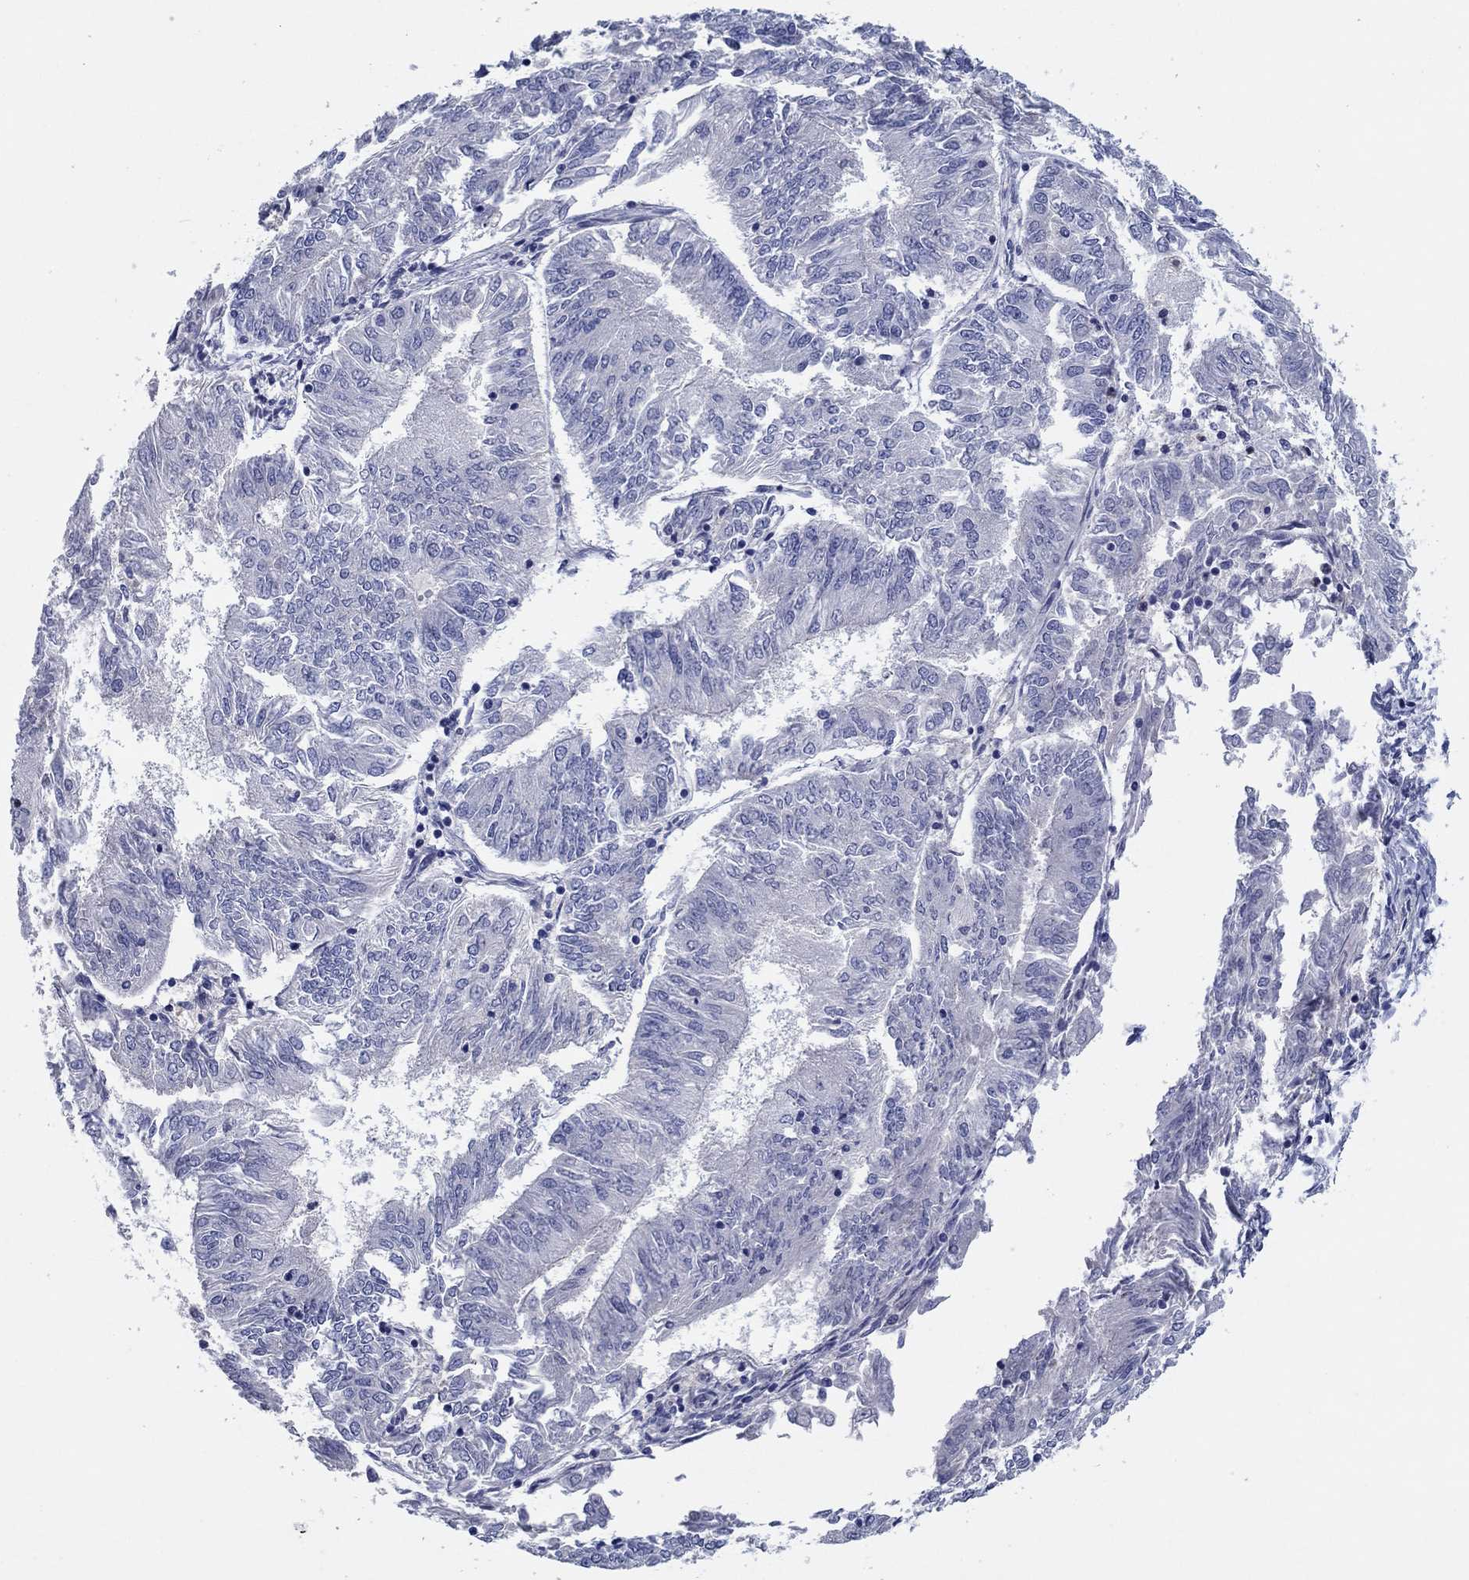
{"staining": {"intensity": "negative", "quantity": "none", "location": "none"}, "tissue": "endometrial cancer", "cell_type": "Tumor cells", "image_type": "cancer", "snomed": [{"axis": "morphology", "description": "Adenocarcinoma, NOS"}, {"axis": "topography", "description": "Endometrium"}], "caption": "The photomicrograph shows no staining of tumor cells in endometrial cancer.", "gene": "HDC", "patient": {"sex": "female", "age": 58}}